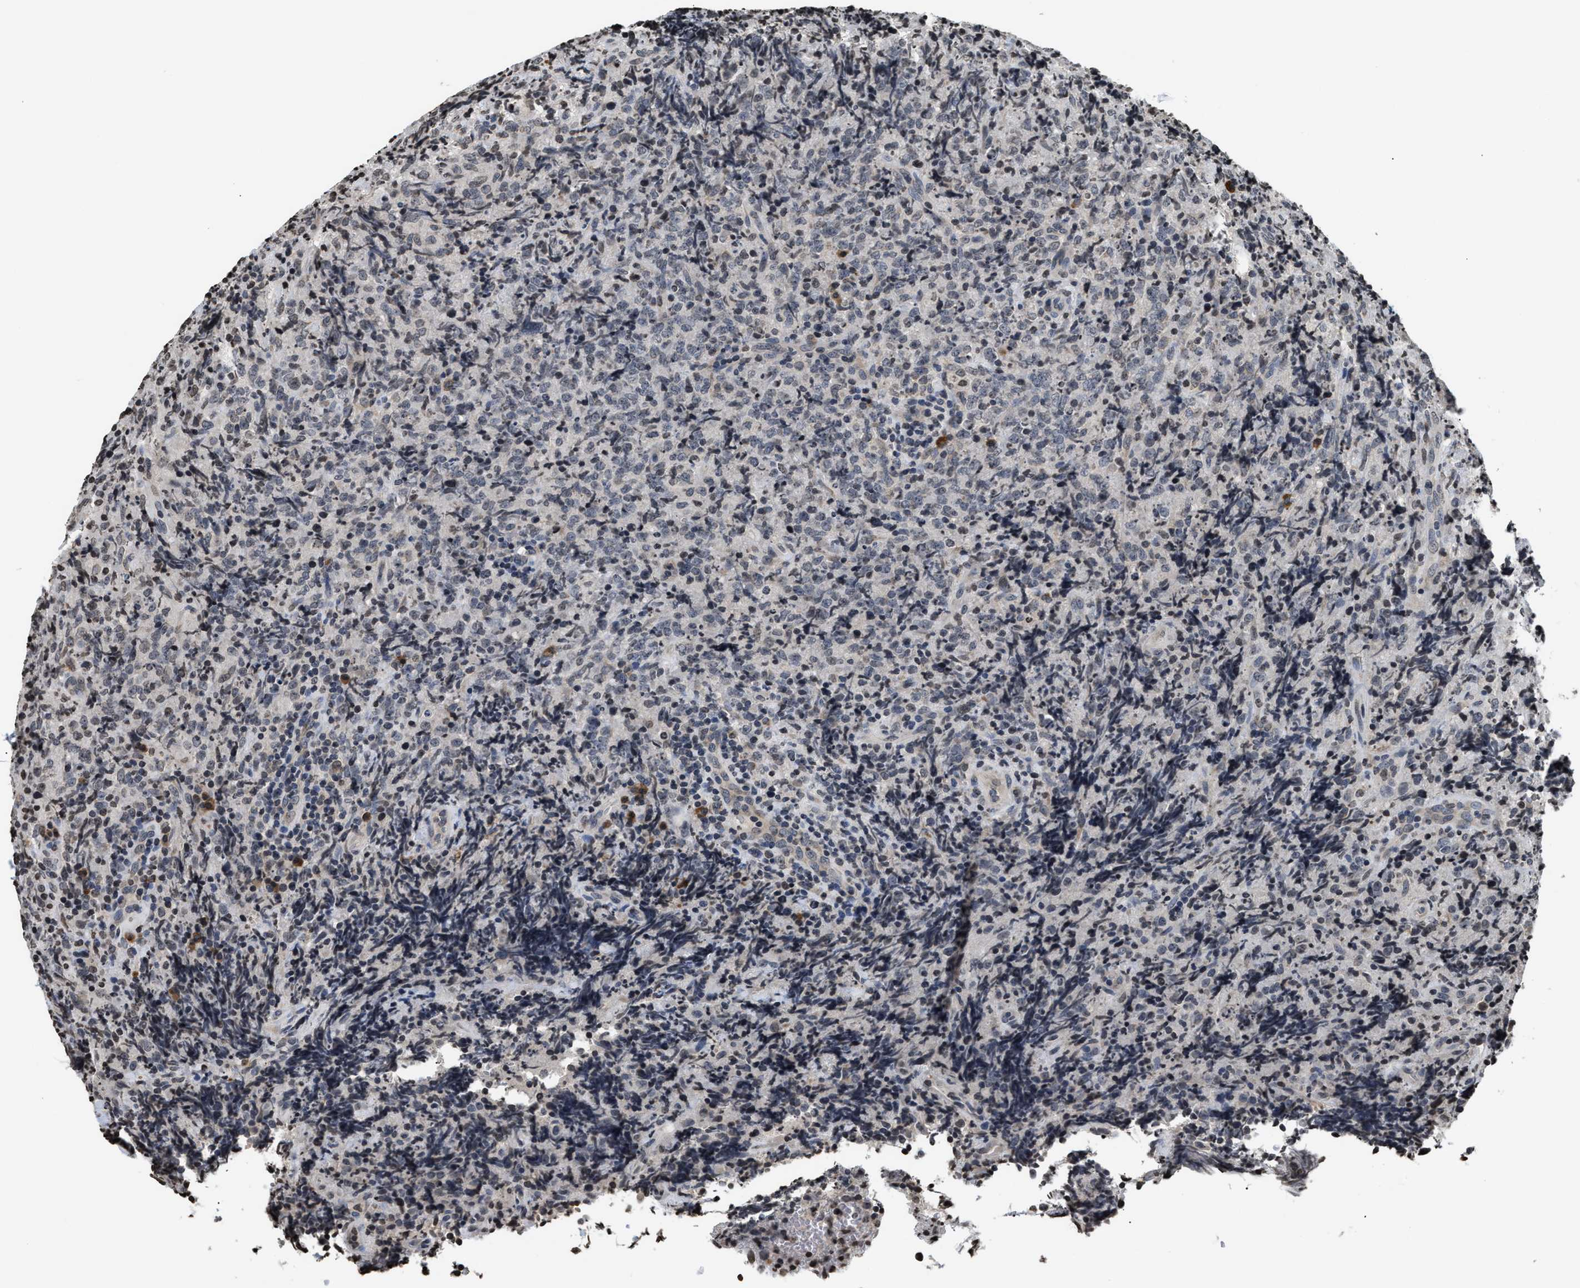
{"staining": {"intensity": "negative", "quantity": "none", "location": "none"}, "tissue": "lymphoma", "cell_type": "Tumor cells", "image_type": "cancer", "snomed": [{"axis": "morphology", "description": "Malignant lymphoma, non-Hodgkin's type, High grade"}, {"axis": "topography", "description": "Tonsil"}], "caption": "Lymphoma was stained to show a protein in brown. There is no significant expression in tumor cells.", "gene": "DNASE1L3", "patient": {"sex": "female", "age": 36}}